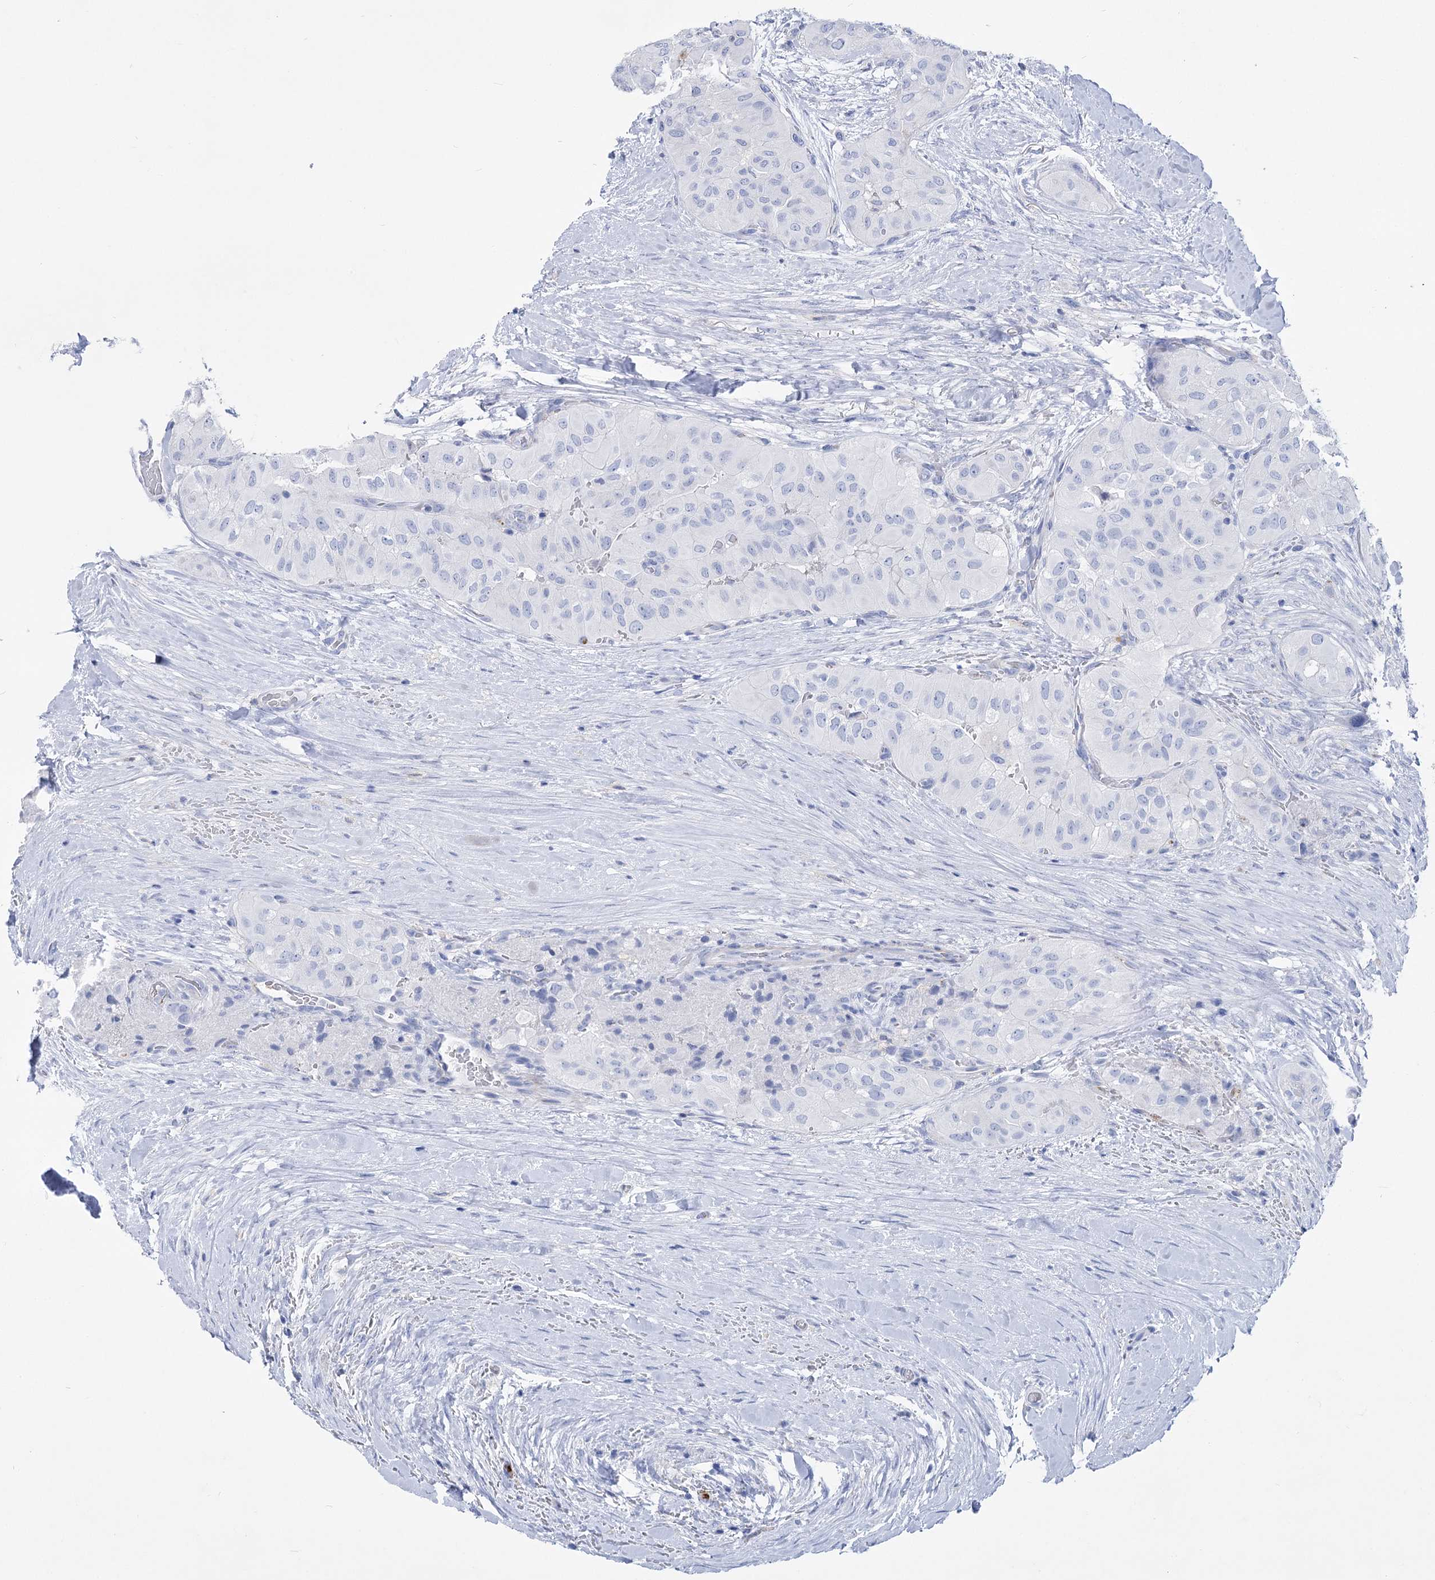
{"staining": {"intensity": "negative", "quantity": "none", "location": "none"}, "tissue": "thyroid cancer", "cell_type": "Tumor cells", "image_type": "cancer", "snomed": [{"axis": "morphology", "description": "Papillary adenocarcinoma, NOS"}, {"axis": "topography", "description": "Thyroid gland"}], "caption": "IHC photomicrograph of neoplastic tissue: human papillary adenocarcinoma (thyroid) stained with DAB (3,3'-diaminobenzidine) displays no significant protein positivity in tumor cells.", "gene": "PCDHA1", "patient": {"sex": "female", "age": 59}}